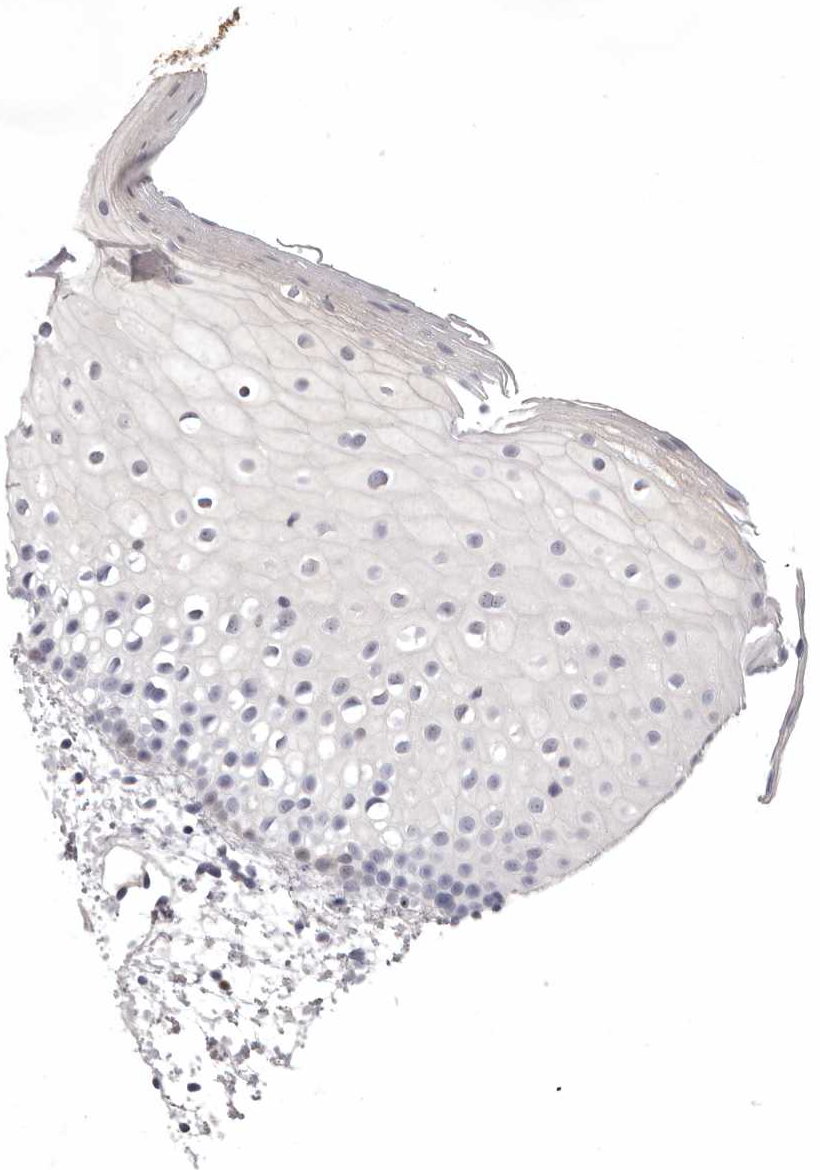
{"staining": {"intensity": "negative", "quantity": "none", "location": "none"}, "tissue": "oral mucosa", "cell_type": "Squamous epithelial cells", "image_type": "normal", "snomed": [{"axis": "morphology", "description": "Normal tissue, NOS"}, {"axis": "topography", "description": "Oral tissue"}], "caption": "DAB (3,3'-diaminobenzidine) immunohistochemical staining of normal oral mucosa reveals no significant staining in squamous epithelial cells.", "gene": "MDH1", "patient": {"sex": "male", "age": 28}}